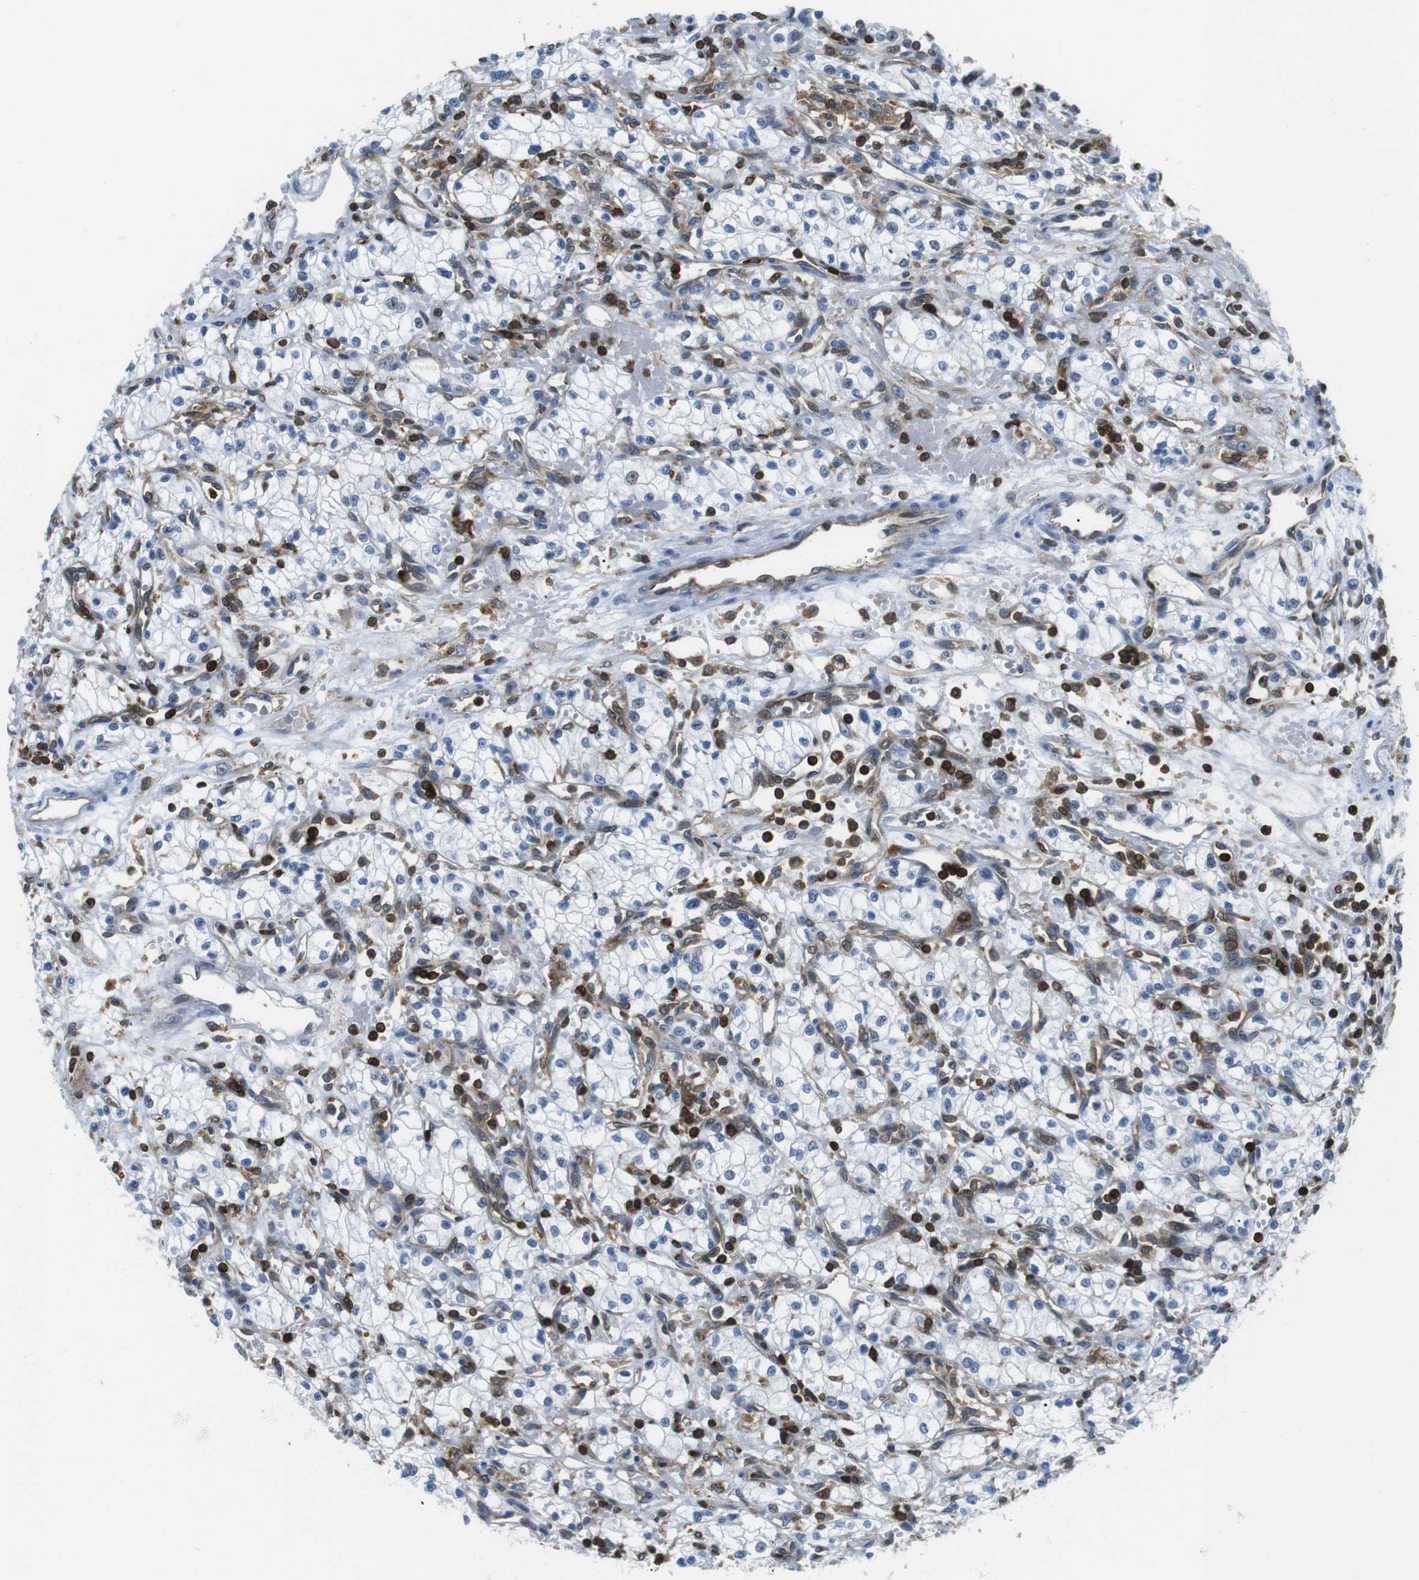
{"staining": {"intensity": "negative", "quantity": "none", "location": "none"}, "tissue": "renal cancer", "cell_type": "Tumor cells", "image_type": "cancer", "snomed": [{"axis": "morphology", "description": "Normal tissue, NOS"}, {"axis": "morphology", "description": "Adenocarcinoma, NOS"}, {"axis": "topography", "description": "Kidney"}], "caption": "Tumor cells are negative for protein expression in human renal cancer (adenocarcinoma).", "gene": "STK10", "patient": {"sex": "male", "age": 59}}